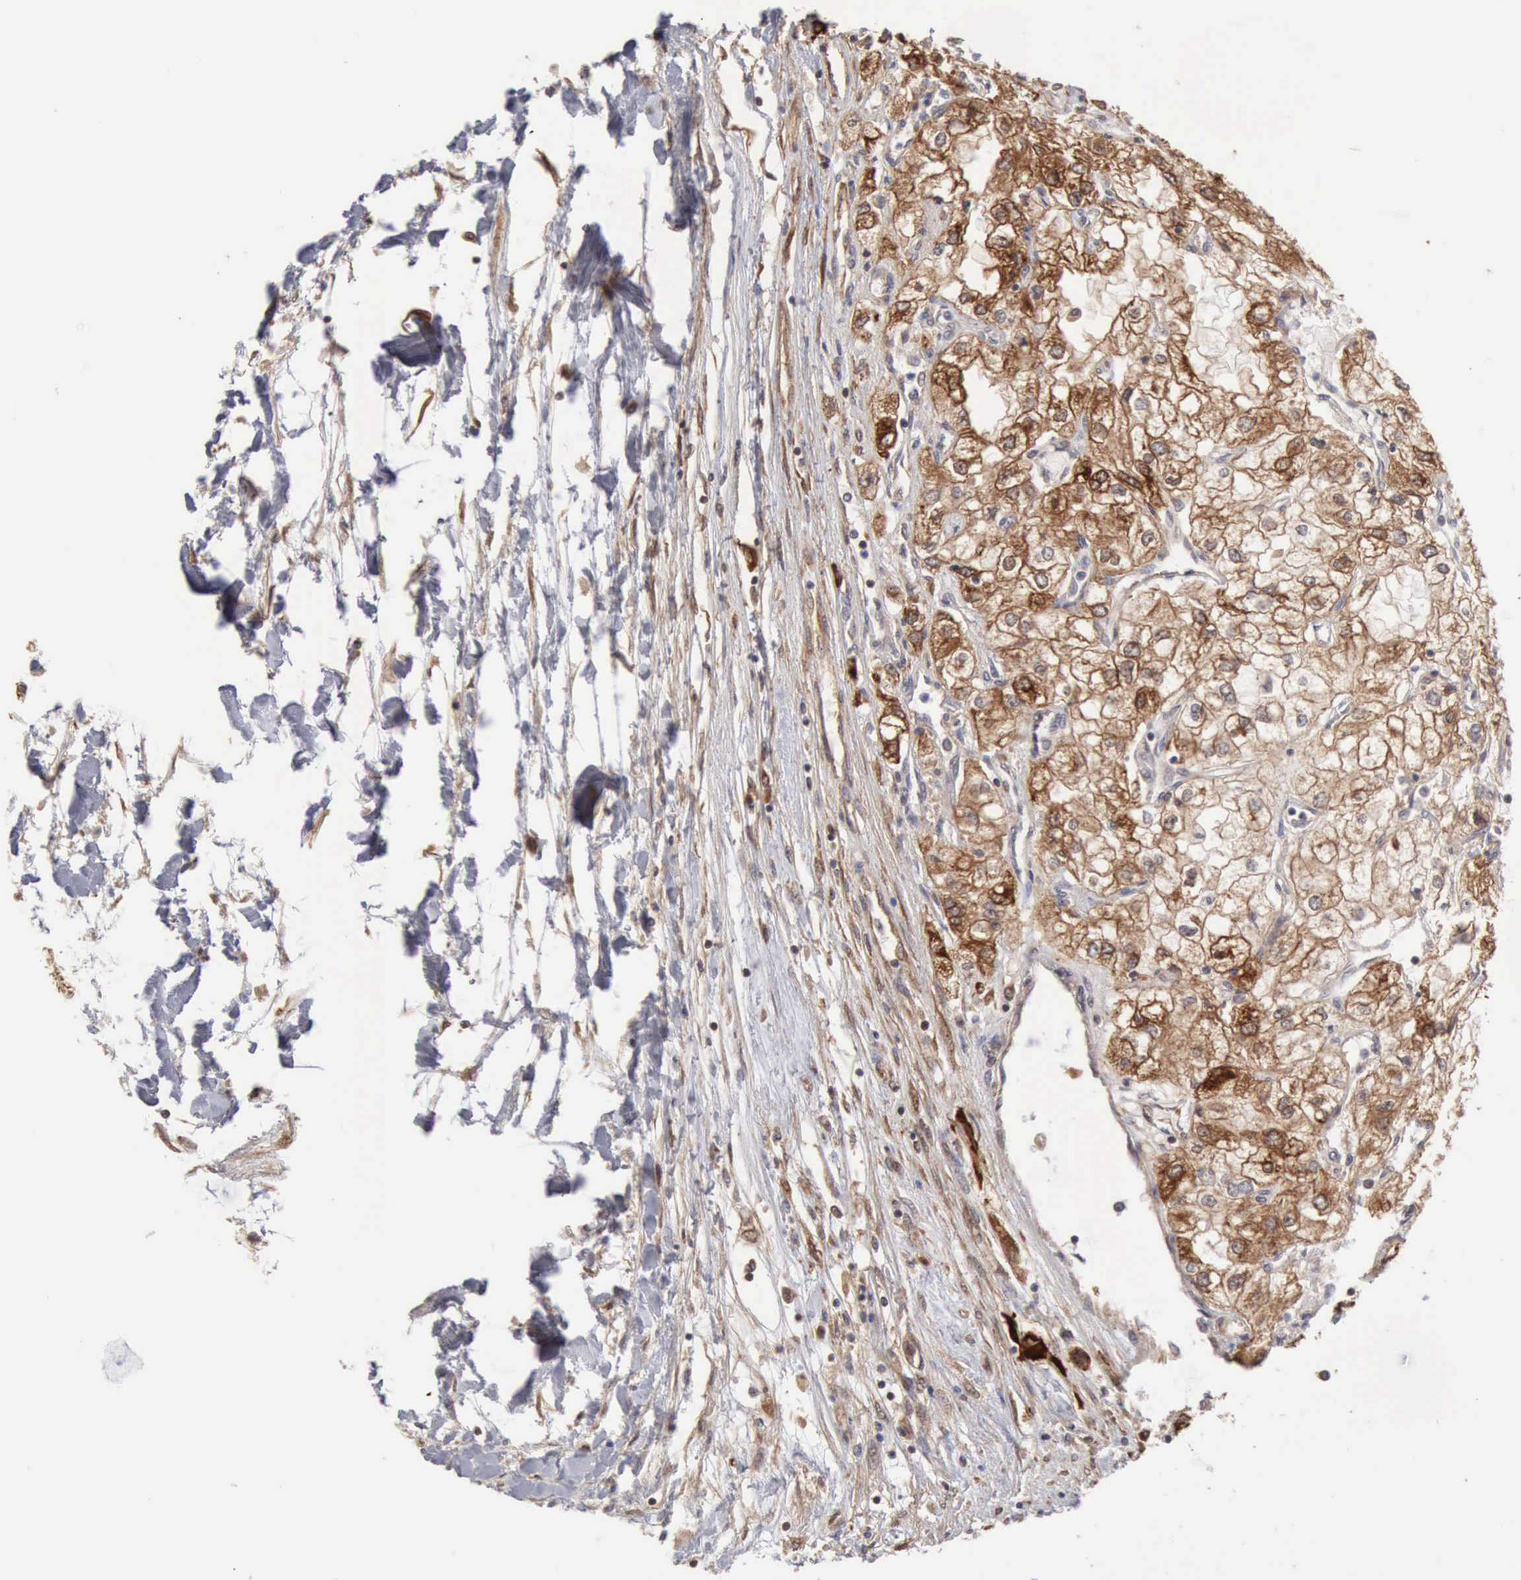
{"staining": {"intensity": "moderate", "quantity": ">75%", "location": "cytoplasmic/membranous"}, "tissue": "renal cancer", "cell_type": "Tumor cells", "image_type": "cancer", "snomed": [{"axis": "morphology", "description": "Adenocarcinoma, NOS"}, {"axis": "topography", "description": "Kidney"}], "caption": "This is an image of IHC staining of renal cancer (adenocarcinoma), which shows moderate staining in the cytoplasmic/membranous of tumor cells.", "gene": "APOL2", "patient": {"sex": "male", "age": 57}}